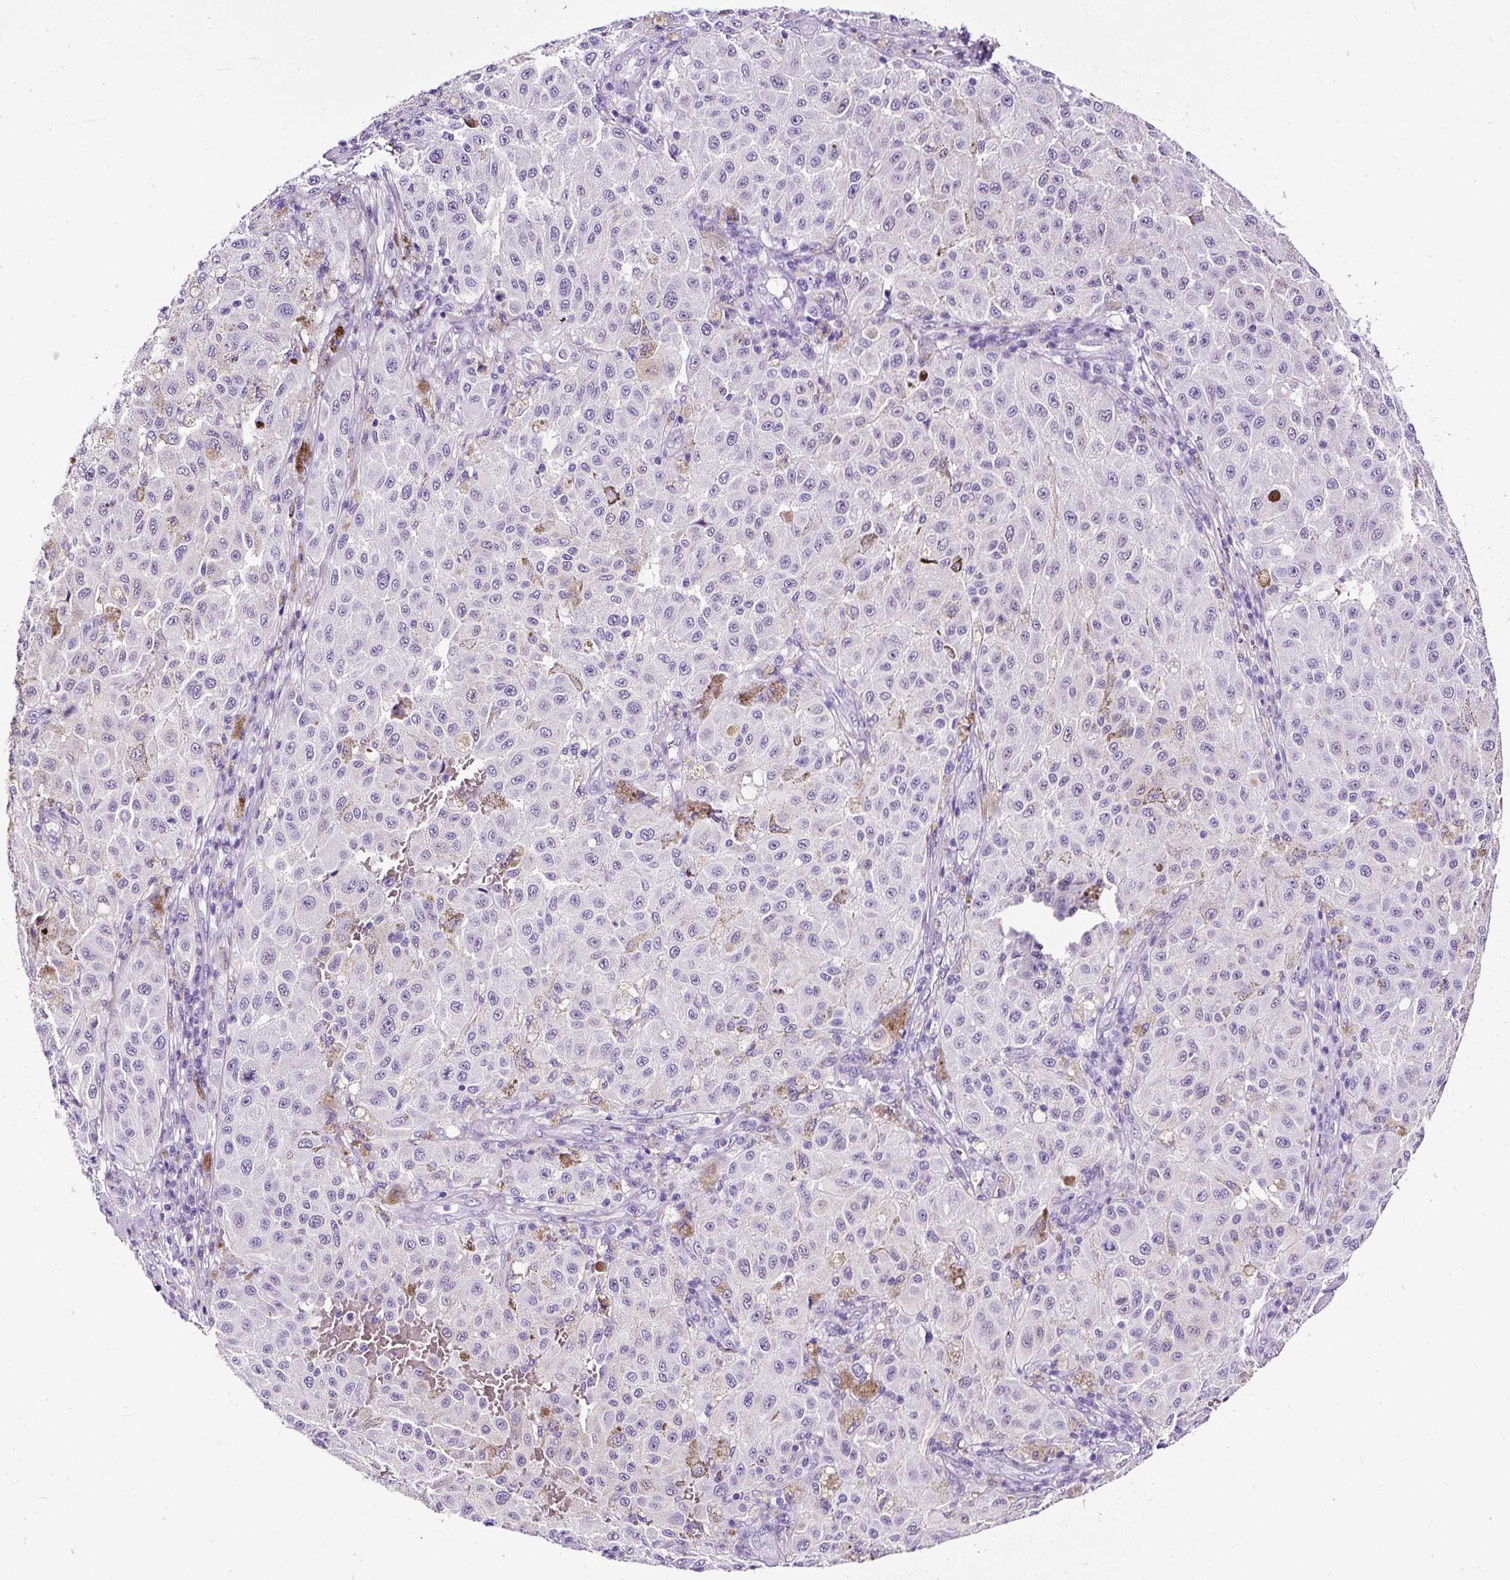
{"staining": {"intensity": "negative", "quantity": "none", "location": "none"}, "tissue": "melanoma", "cell_type": "Tumor cells", "image_type": "cancer", "snomed": [{"axis": "morphology", "description": "Malignant melanoma, NOS"}, {"axis": "topography", "description": "Skin"}], "caption": "The micrograph reveals no significant expression in tumor cells of melanoma.", "gene": "NTS", "patient": {"sex": "female", "age": 64}}